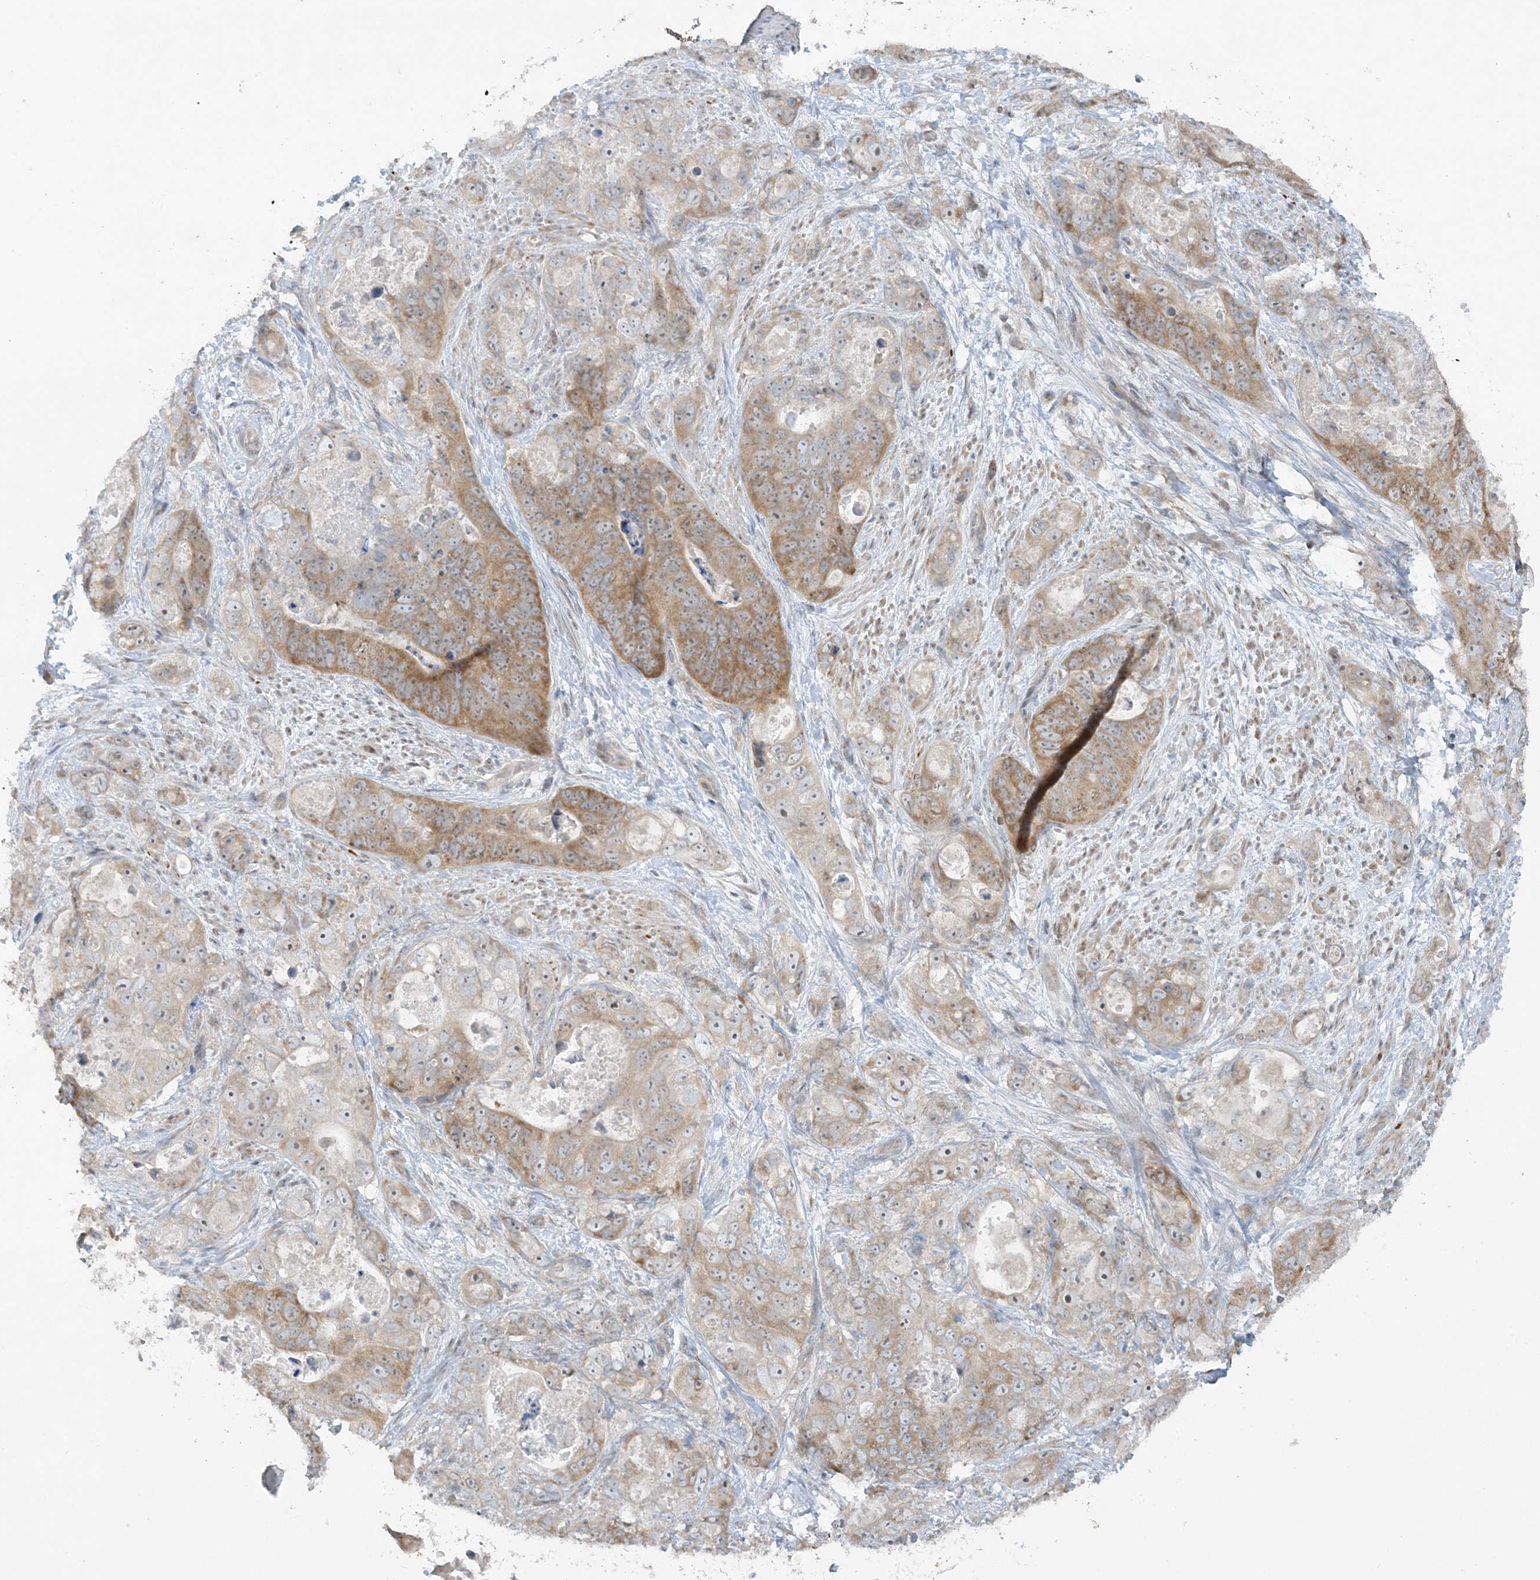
{"staining": {"intensity": "moderate", "quantity": "25%-75%", "location": "cytoplasmic/membranous,nuclear"}, "tissue": "stomach cancer", "cell_type": "Tumor cells", "image_type": "cancer", "snomed": [{"axis": "morphology", "description": "Adenocarcinoma, NOS"}, {"axis": "topography", "description": "Stomach"}], "caption": "This is an image of immunohistochemistry staining of adenocarcinoma (stomach), which shows moderate positivity in the cytoplasmic/membranous and nuclear of tumor cells.", "gene": "SCN3A", "patient": {"sex": "female", "age": 89}}